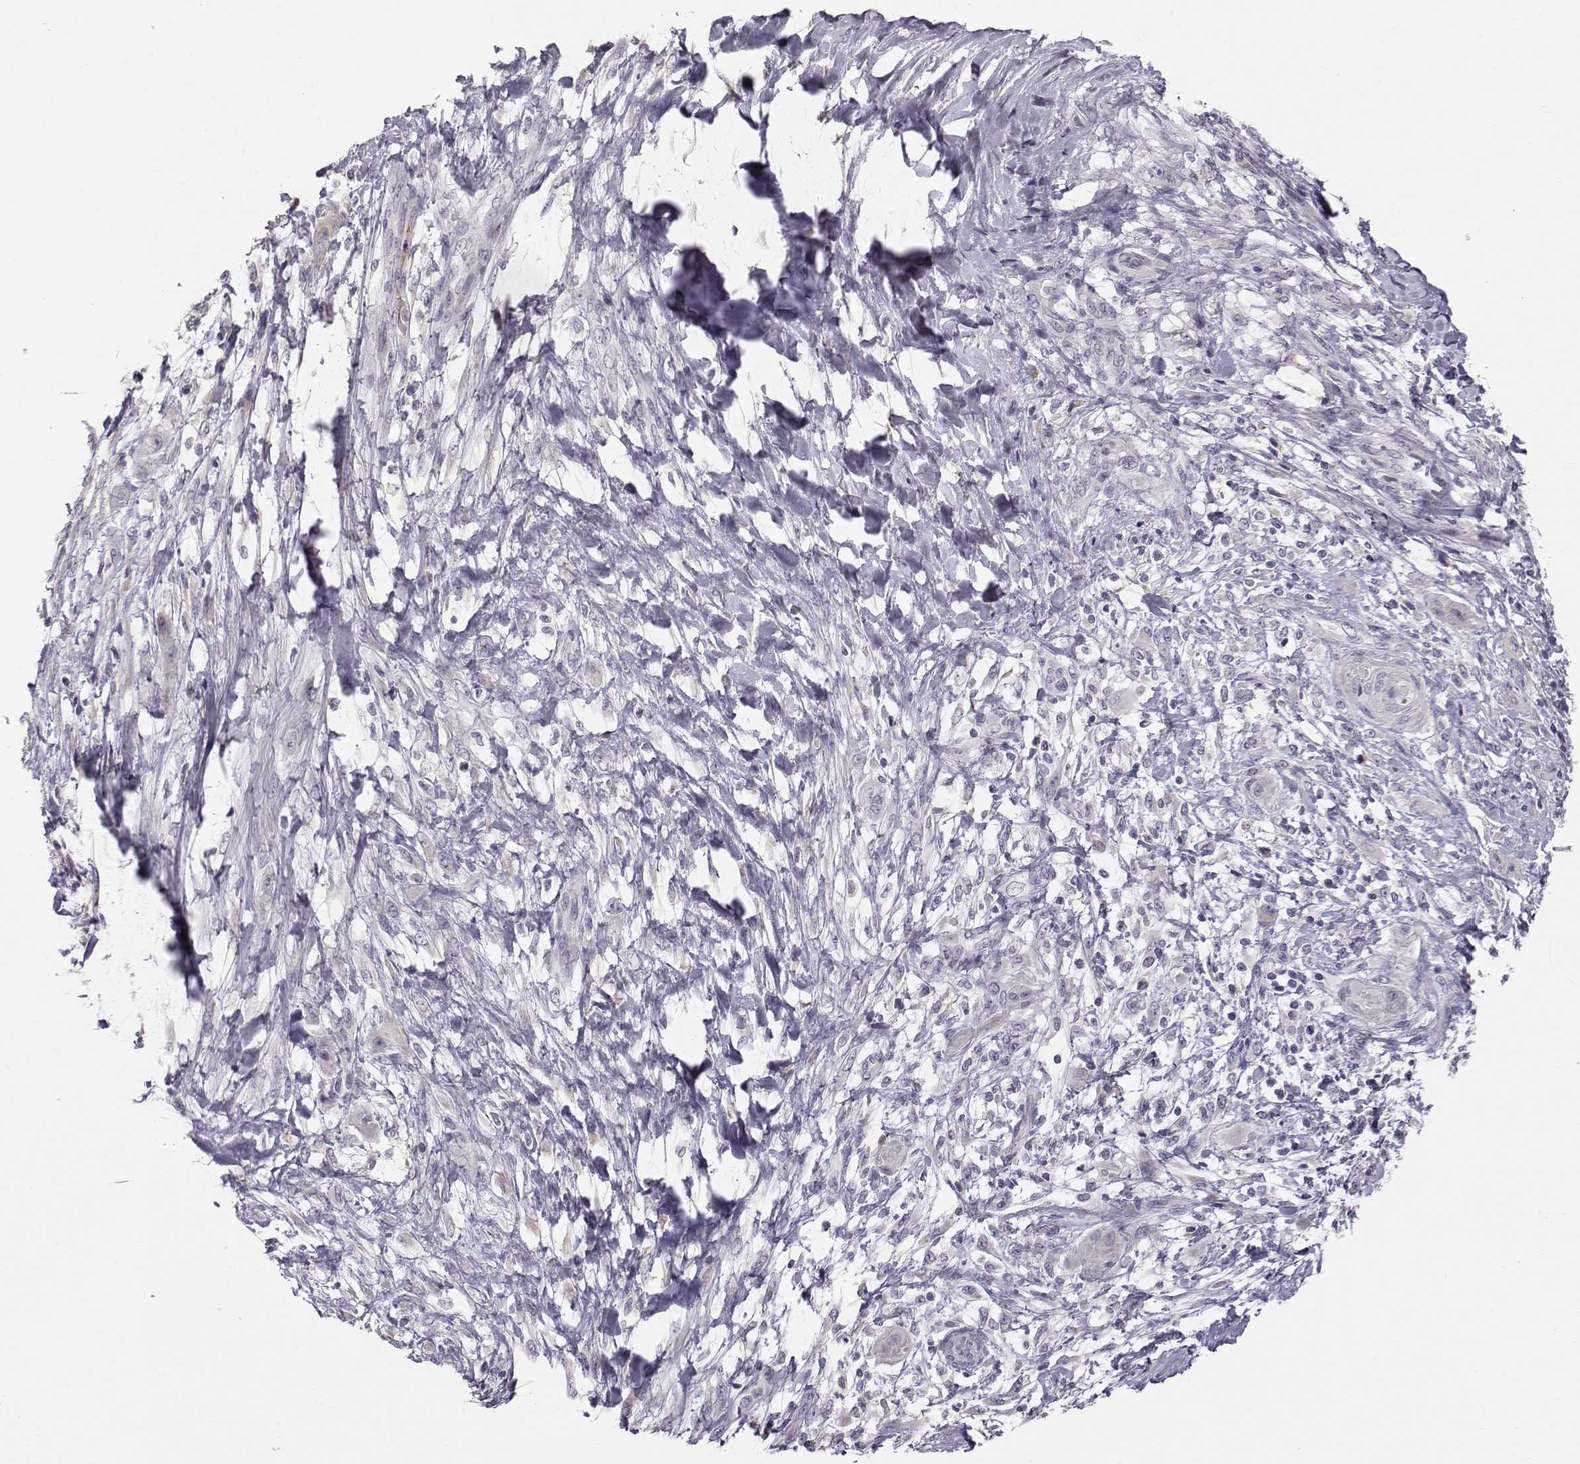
{"staining": {"intensity": "negative", "quantity": "none", "location": "none"}, "tissue": "skin cancer", "cell_type": "Tumor cells", "image_type": "cancer", "snomed": [{"axis": "morphology", "description": "Squamous cell carcinoma, NOS"}, {"axis": "topography", "description": "Skin"}], "caption": "An immunohistochemistry micrograph of skin cancer (squamous cell carcinoma) is shown. There is no staining in tumor cells of skin cancer (squamous cell carcinoma).", "gene": "ACSL6", "patient": {"sex": "male", "age": 62}}